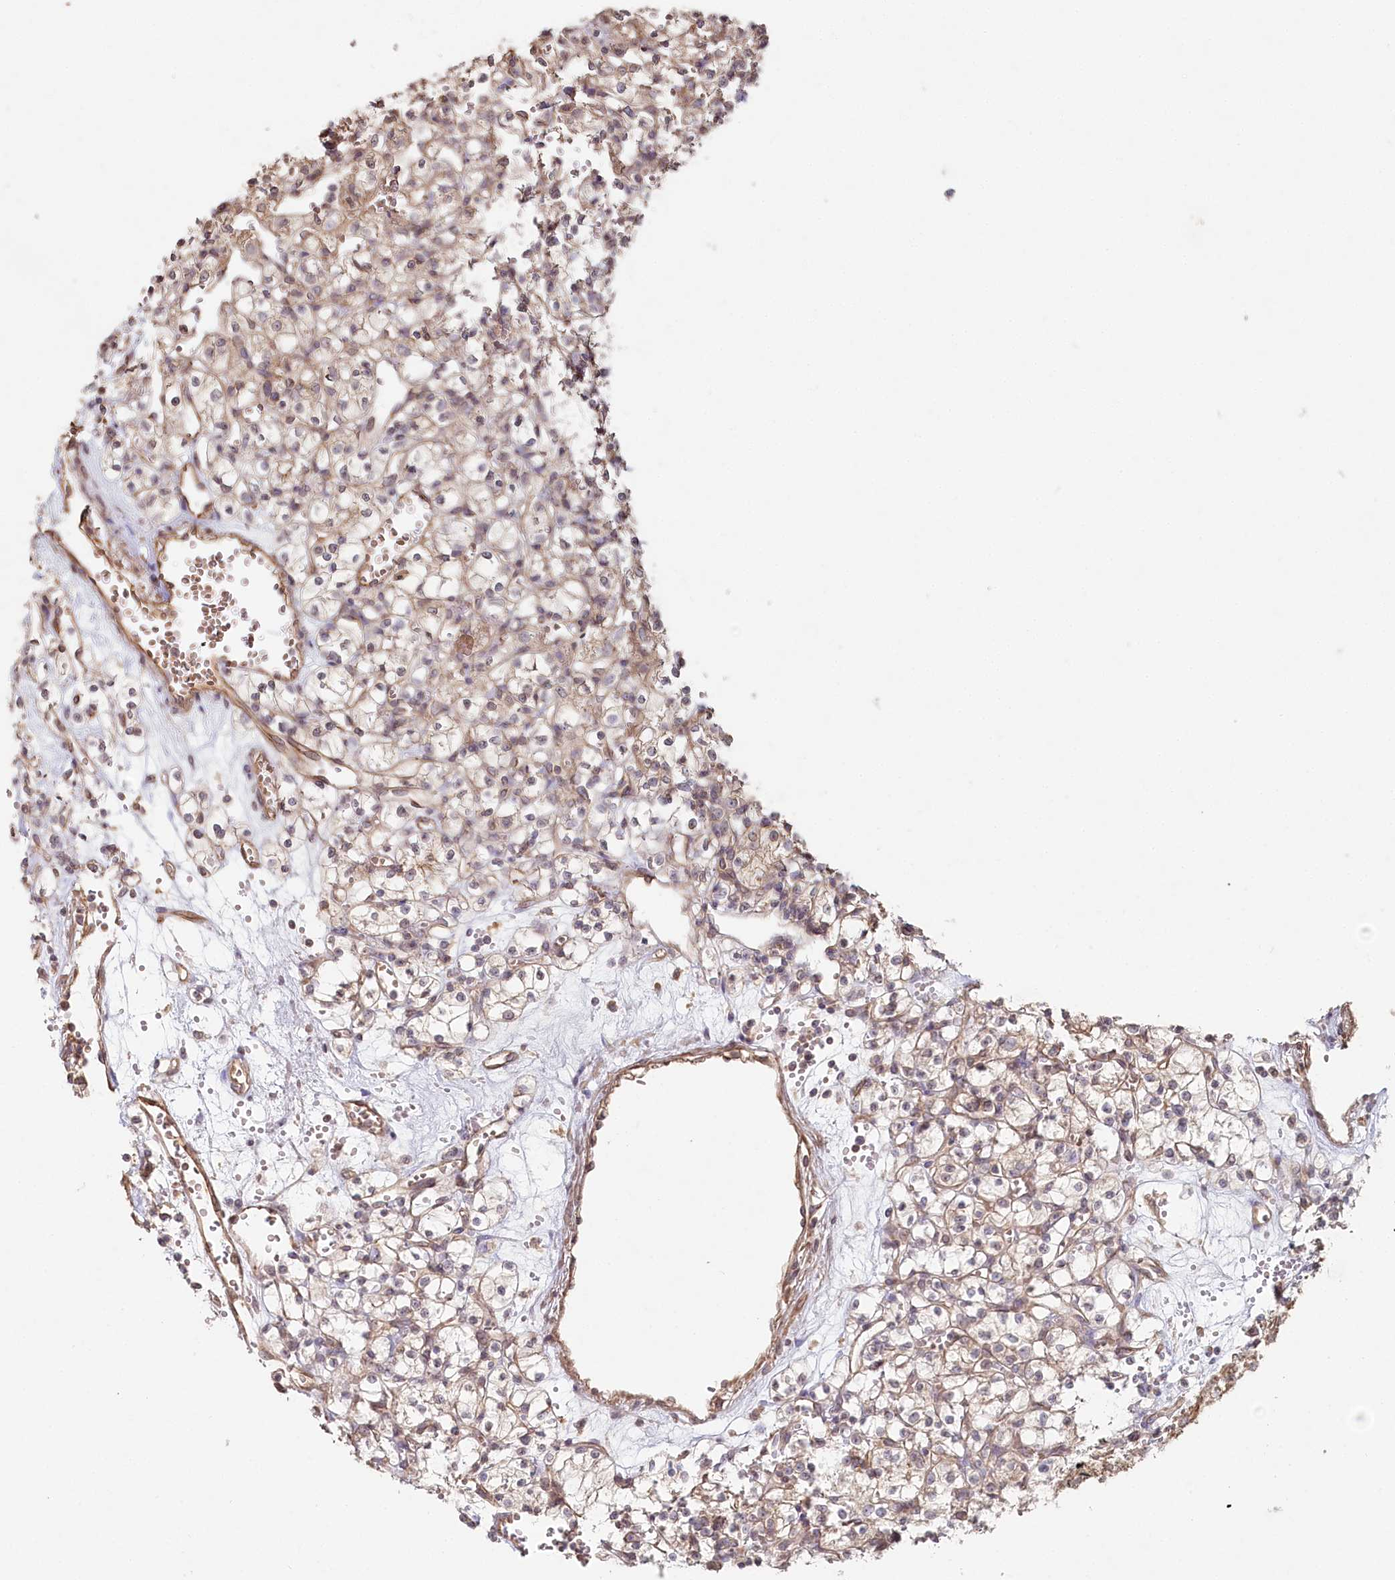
{"staining": {"intensity": "weak", "quantity": "25%-75%", "location": "cytoplasmic/membranous"}, "tissue": "renal cancer", "cell_type": "Tumor cells", "image_type": "cancer", "snomed": [{"axis": "morphology", "description": "Adenocarcinoma, NOS"}, {"axis": "topography", "description": "Kidney"}], "caption": "About 25%-75% of tumor cells in human renal cancer (adenocarcinoma) display weak cytoplasmic/membranous protein positivity as visualized by brown immunohistochemical staining.", "gene": "TCHP", "patient": {"sex": "female", "age": 59}}